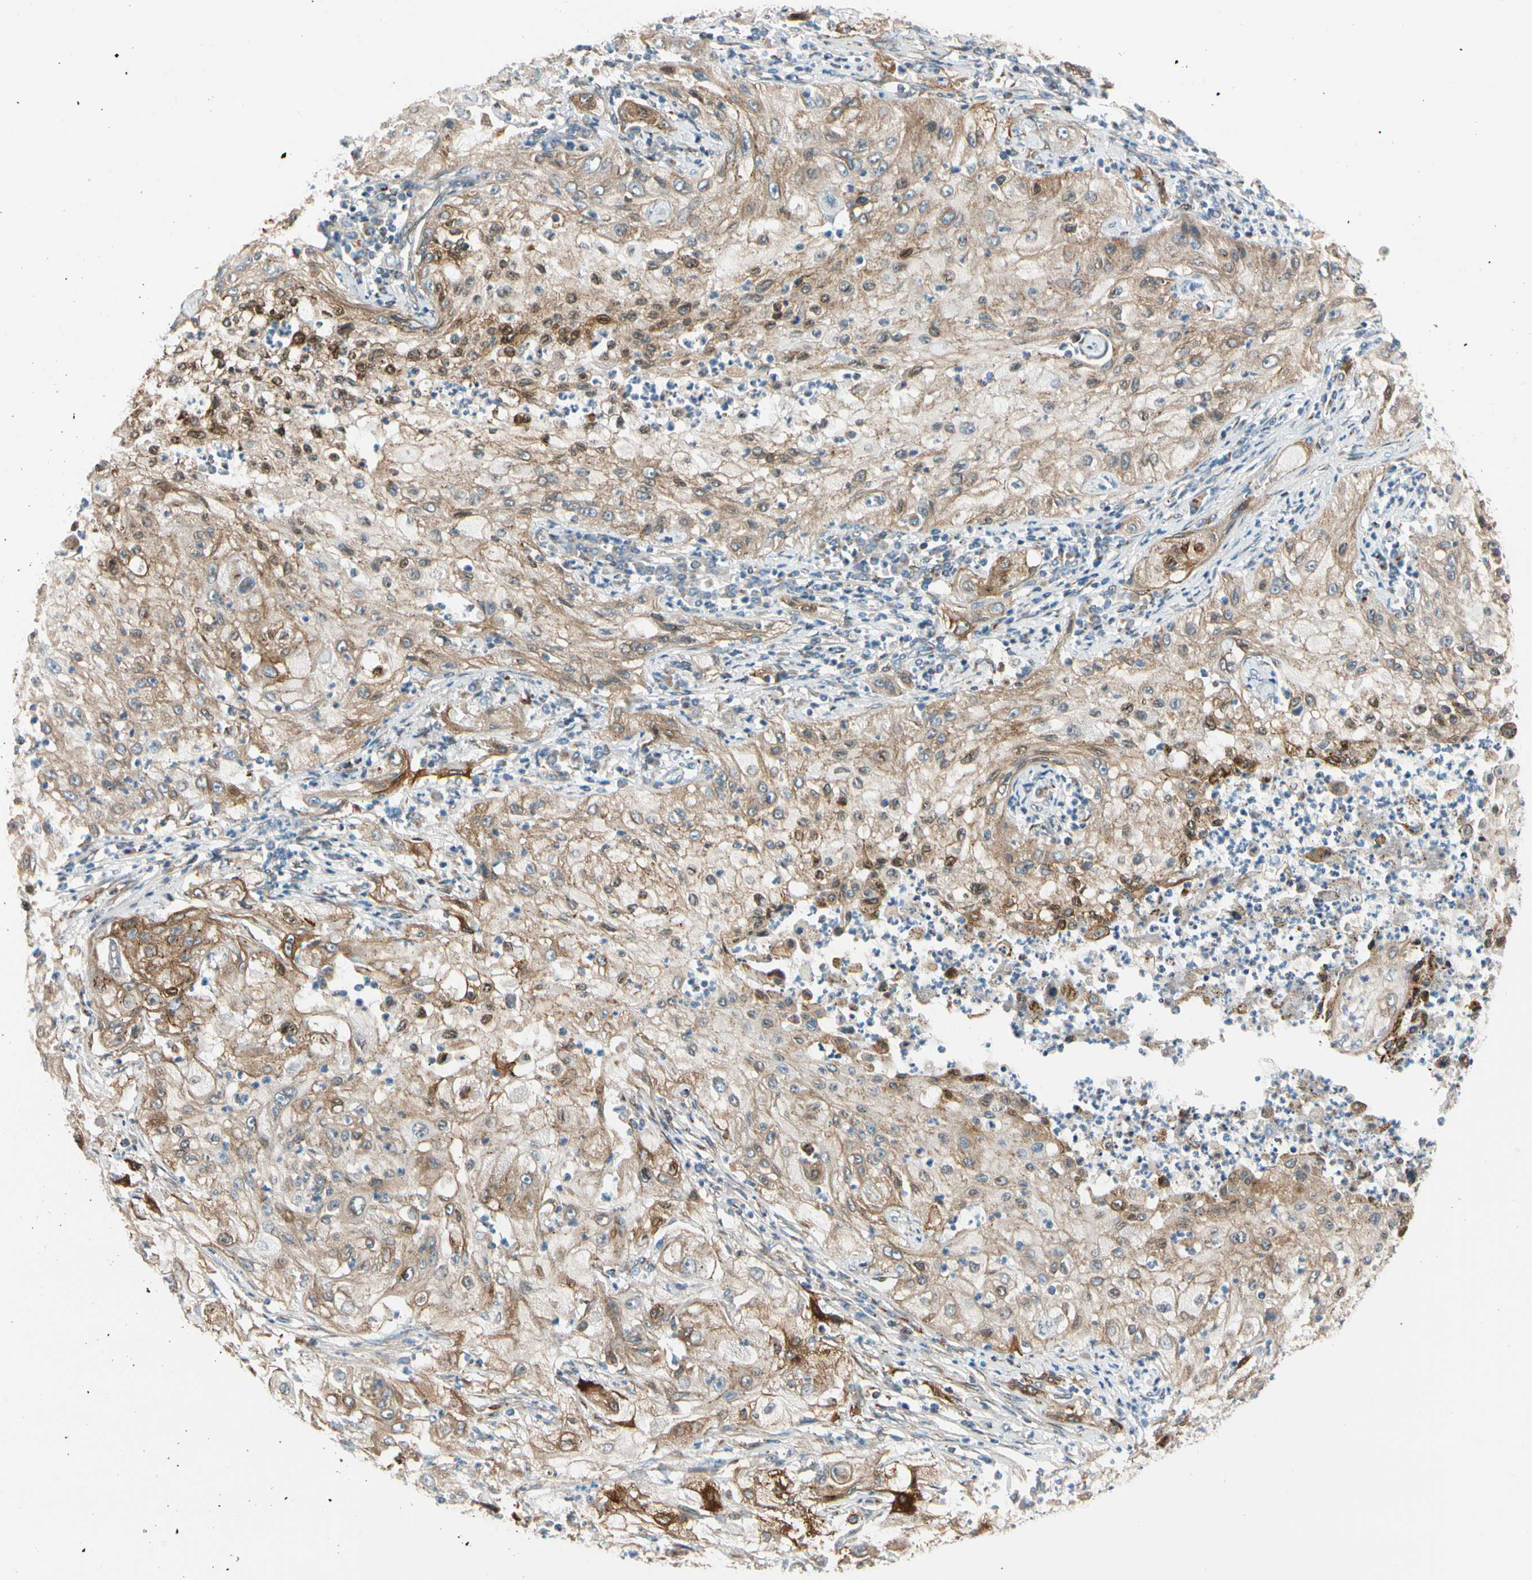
{"staining": {"intensity": "moderate", "quantity": ">75%", "location": "cytoplasmic/membranous"}, "tissue": "lung cancer", "cell_type": "Tumor cells", "image_type": "cancer", "snomed": [{"axis": "morphology", "description": "Inflammation, NOS"}, {"axis": "morphology", "description": "Squamous cell carcinoma, NOS"}, {"axis": "topography", "description": "Lymph node"}, {"axis": "topography", "description": "Soft tissue"}, {"axis": "topography", "description": "Lung"}], "caption": "Protein staining demonstrates moderate cytoplasmic/membranous staining in approximately >75% of tumor cells in lung squamous cell carcinoma. The protein is stained brown, and the nuclei are stained in blue (DAB IHC with brightfield microscopy, high magnification).", "gene": "NUCB1", "patient": {"sex": "male", "age": 66}}